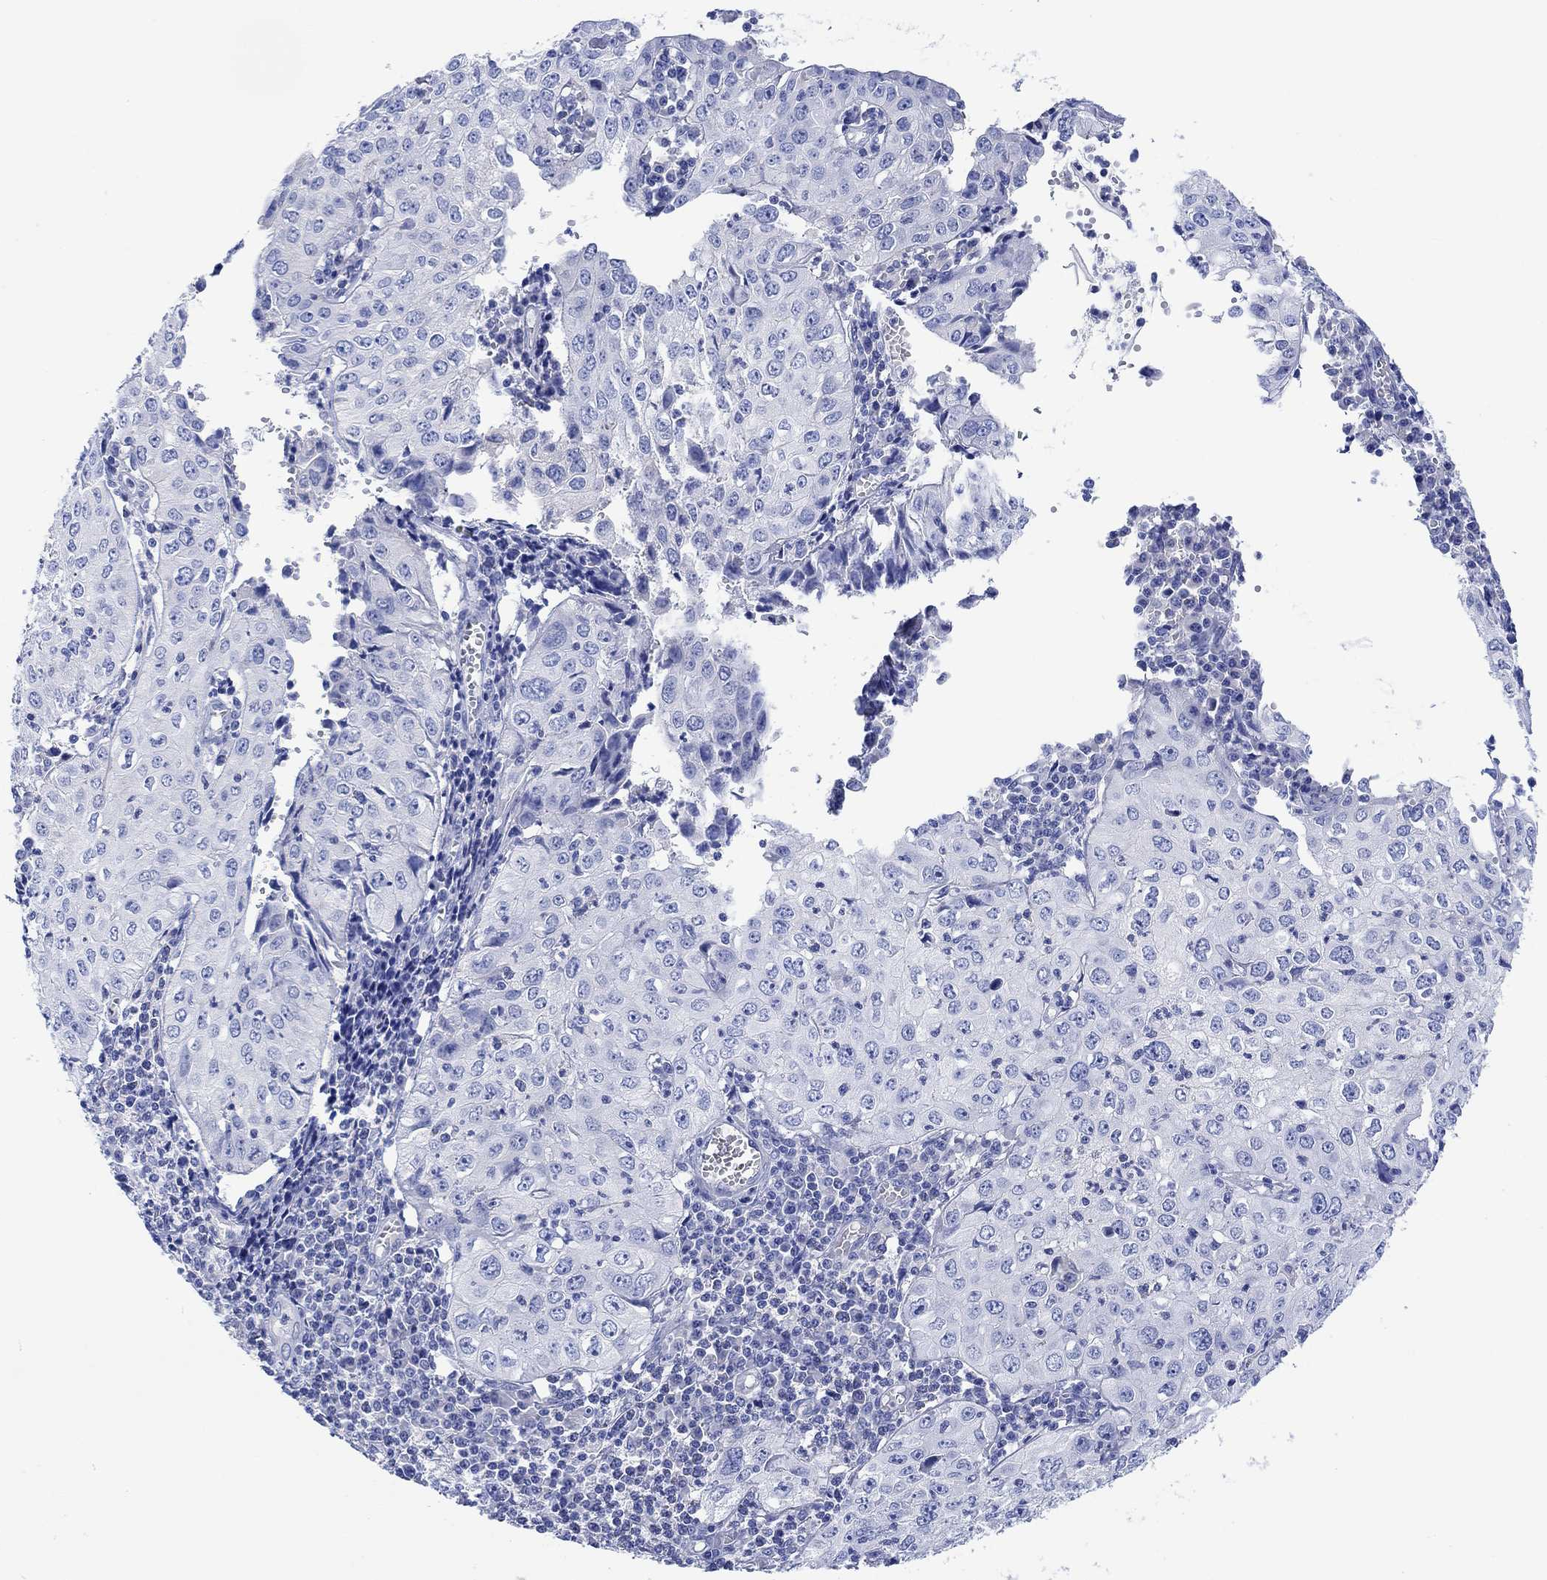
{"staining": {"intensity": "negative", "quantity": "none", "location": "none"}, "tissue": "cervical cancer", "cell_type": "Tumor cells", "image_type": "cancer", "snomed": [{"axis": "morphology", "description": "Squamous cell carcinoma, NOS"}, {"axis": "topography", "description": "Cervix"}], "caption": "Cervical cancer (squamous cell carcinoma) was stained to show a protein in brown. There is no significant positivity in tumor cells.", "gene": "REEP6", "patient": {"sex": "female", "age": 24}}